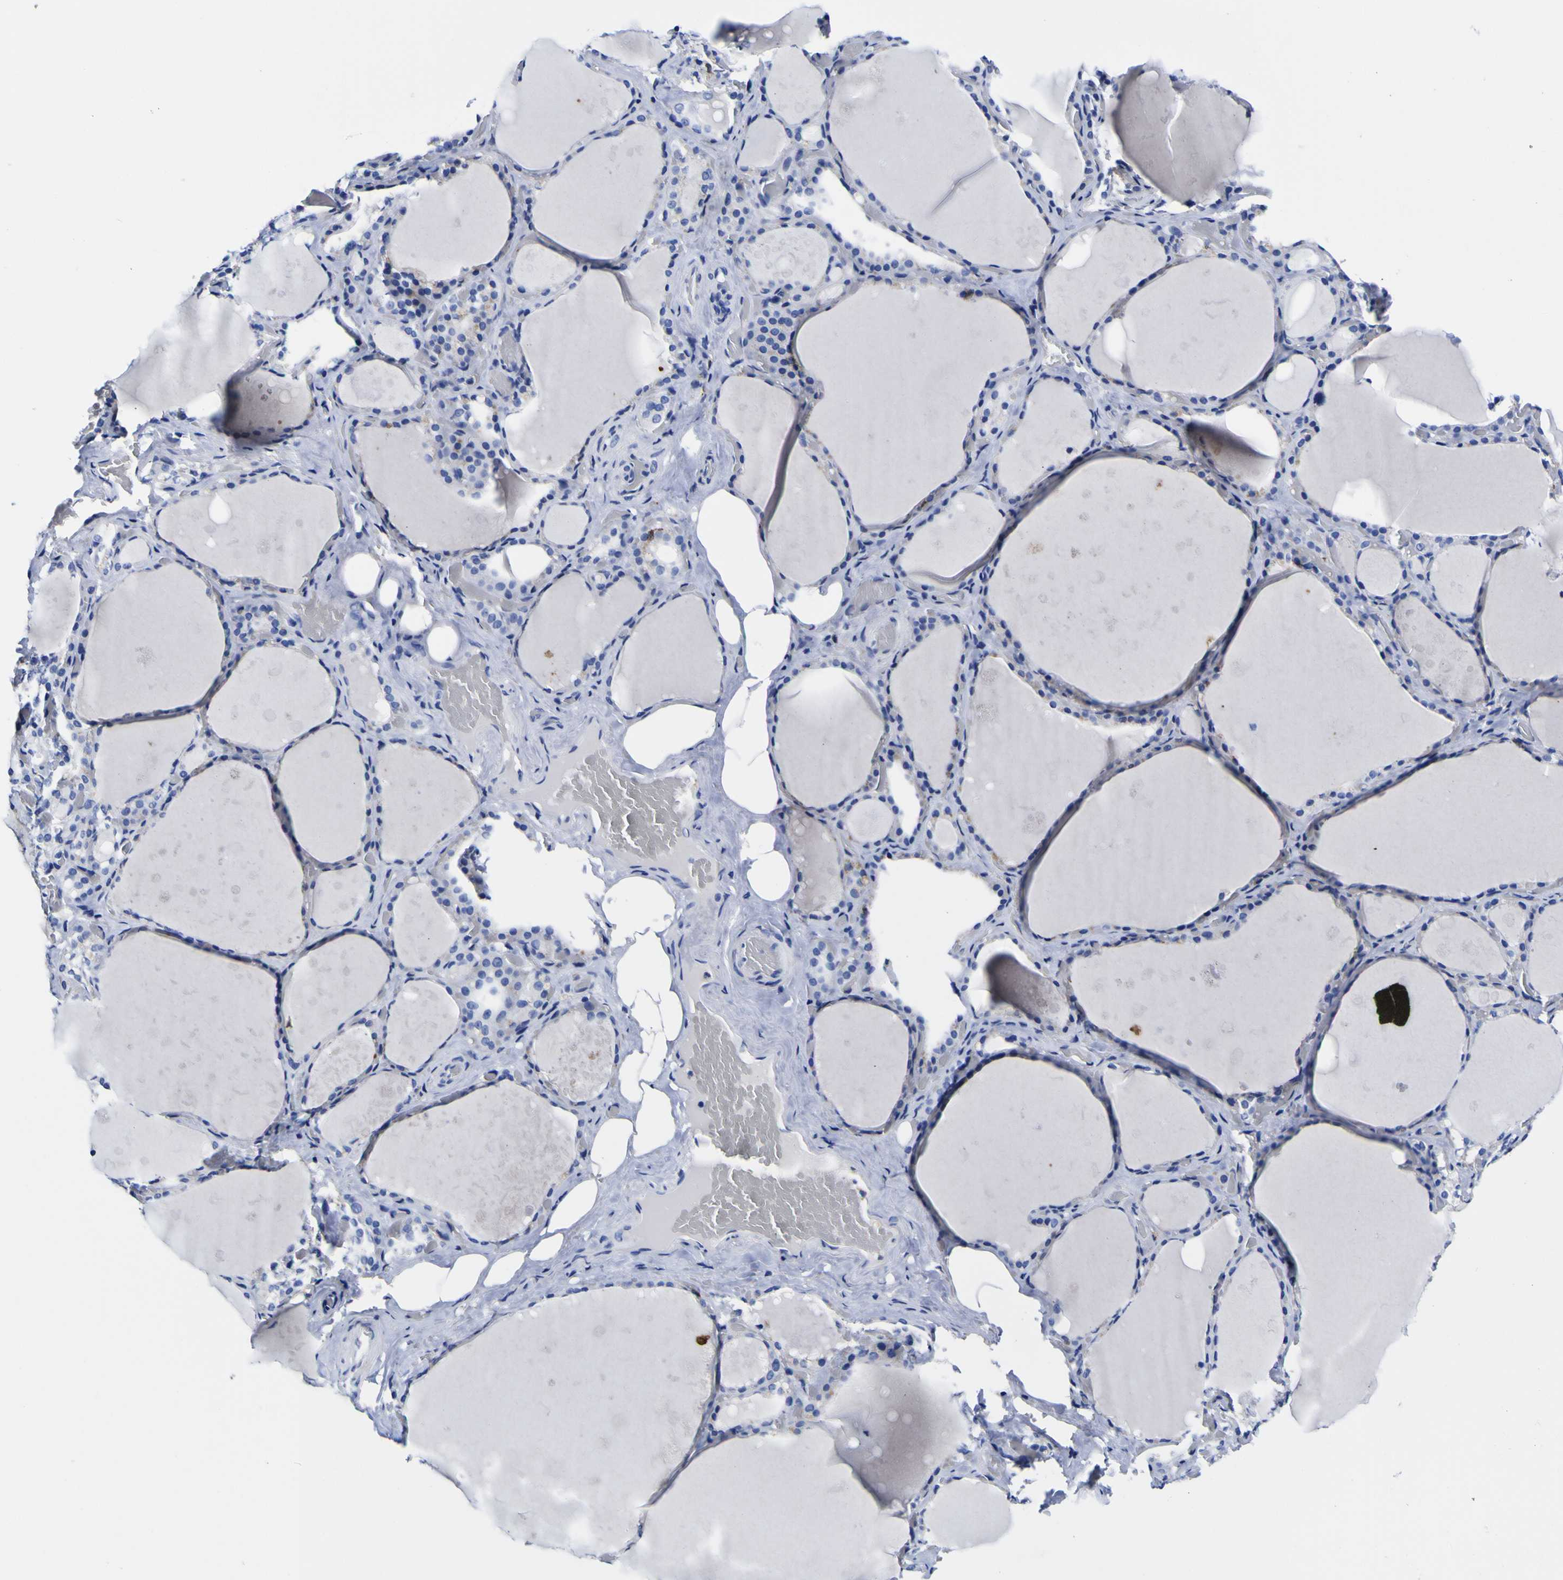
{"staining": {"intensity": "negative", "quantity": "none", "location": "none"}, "tissue": "thyroid gland", "cell_type": "Glandular cells", "image_type": "normal", "snomed": [{"axis": "morphology", "description": "Normal tissue, NOS"}, {"axis": "topography", "description": "Thyroid gland"}], "caption": "Immunohistochemical staining of benign human thyroid gland demonstrates no significant staining in glandular cells. (DAB (3,3'-diaminobenzidine) immunohistochemistry visualized using brightfield microscopy, high magnification).", "gene": "HLA", "patient": {"sex": "male", "age": 61}}